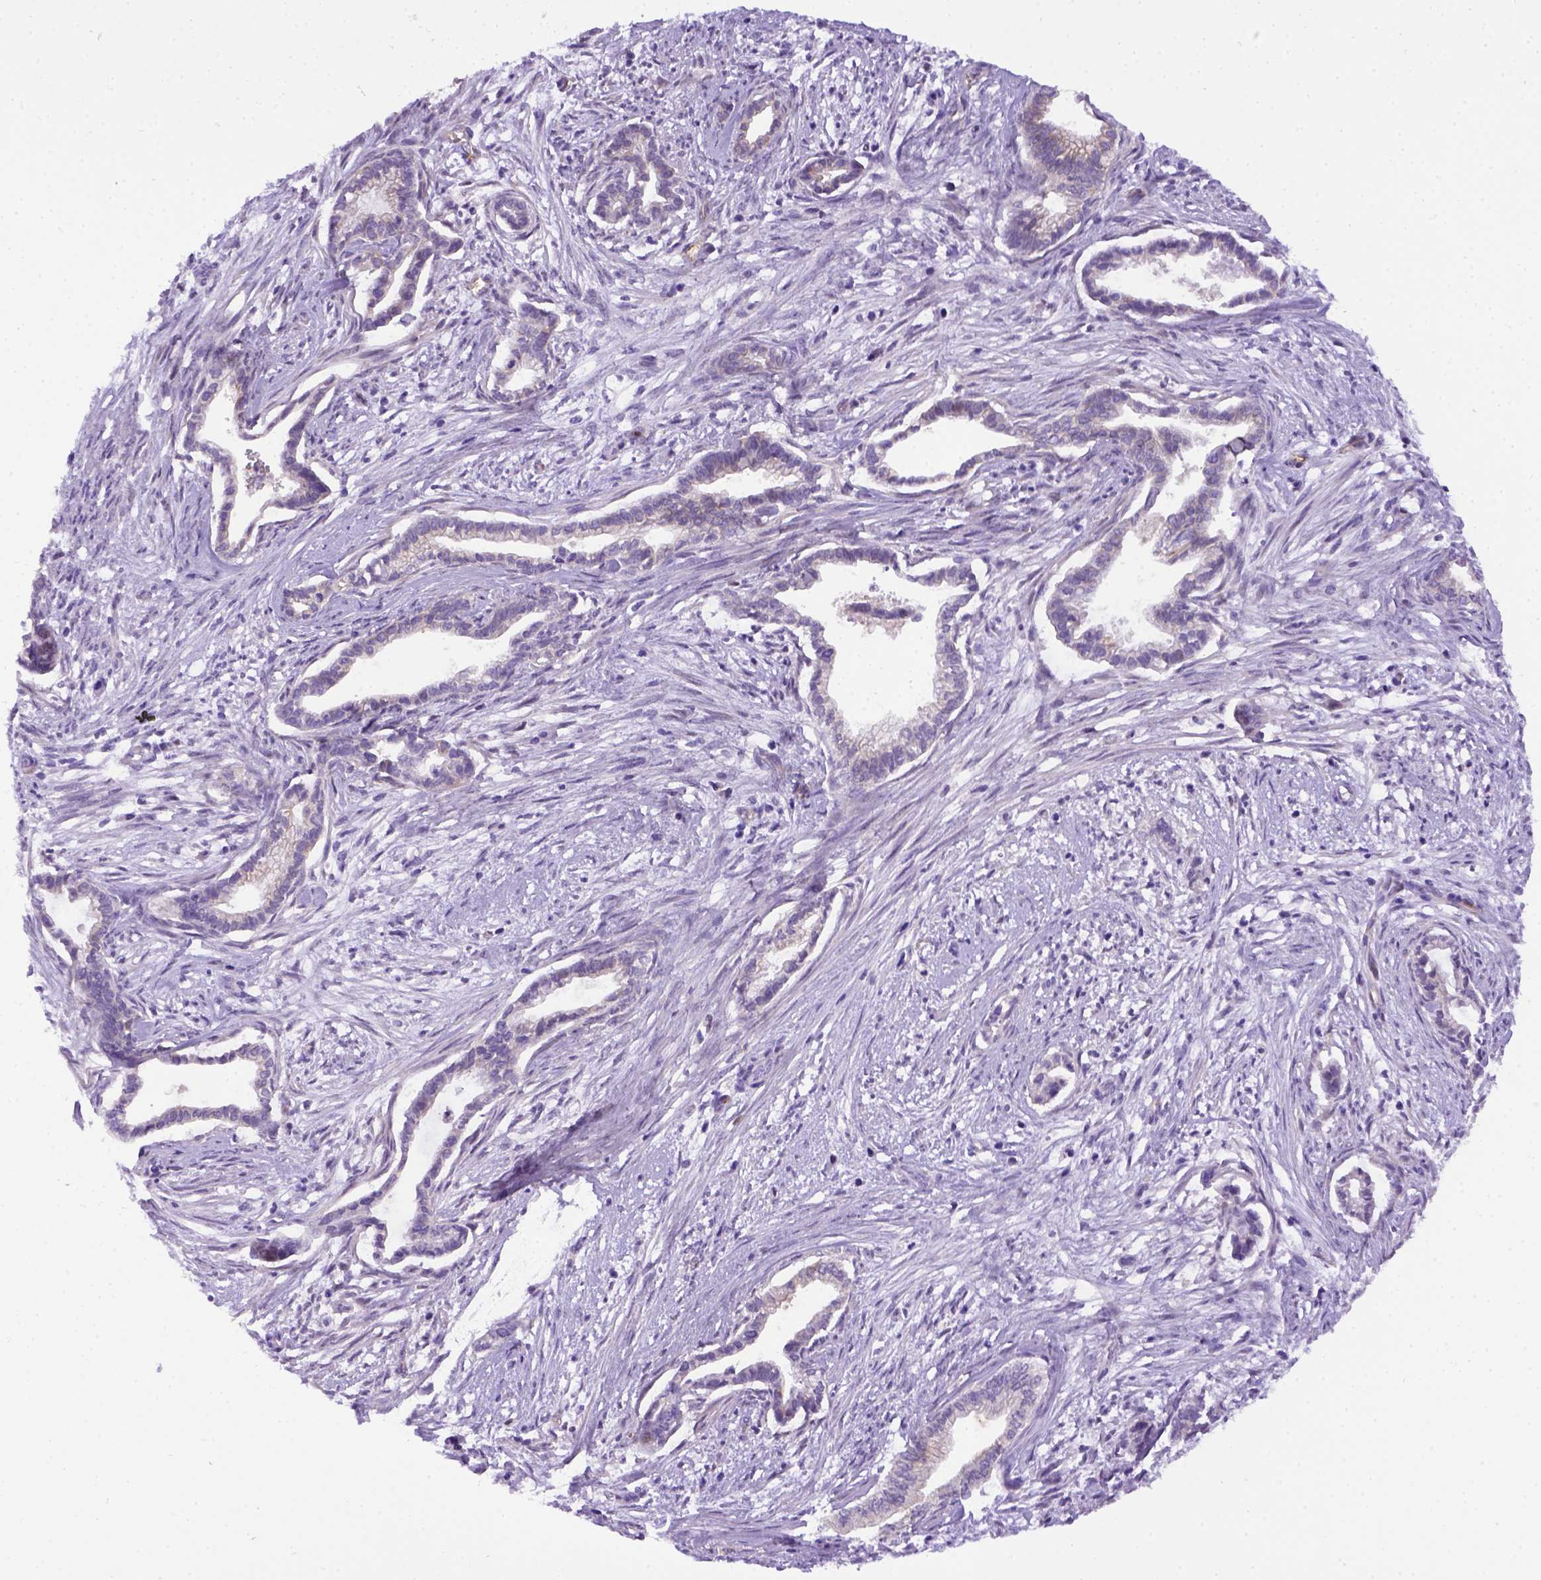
{"staining": {"intensity": "negative", "quantity": "none", "location": "none"}, "tissue": "cervical cancer", "cell_type": "Tumor cells", "image_type": "cancer", "snomed": [{"axis": "morphology", "description": "Adenocarcinoma, NOS"}, {"axis": "topography", "description": "Cervix"}], "caption": "This is an immunohistochemistry (IHC) histopathology image of human cervical adenocarcinoma. There is no expression in tumor cells.", "gene": "ADAM12", "patient": {"sex": "female", "age": 62}}